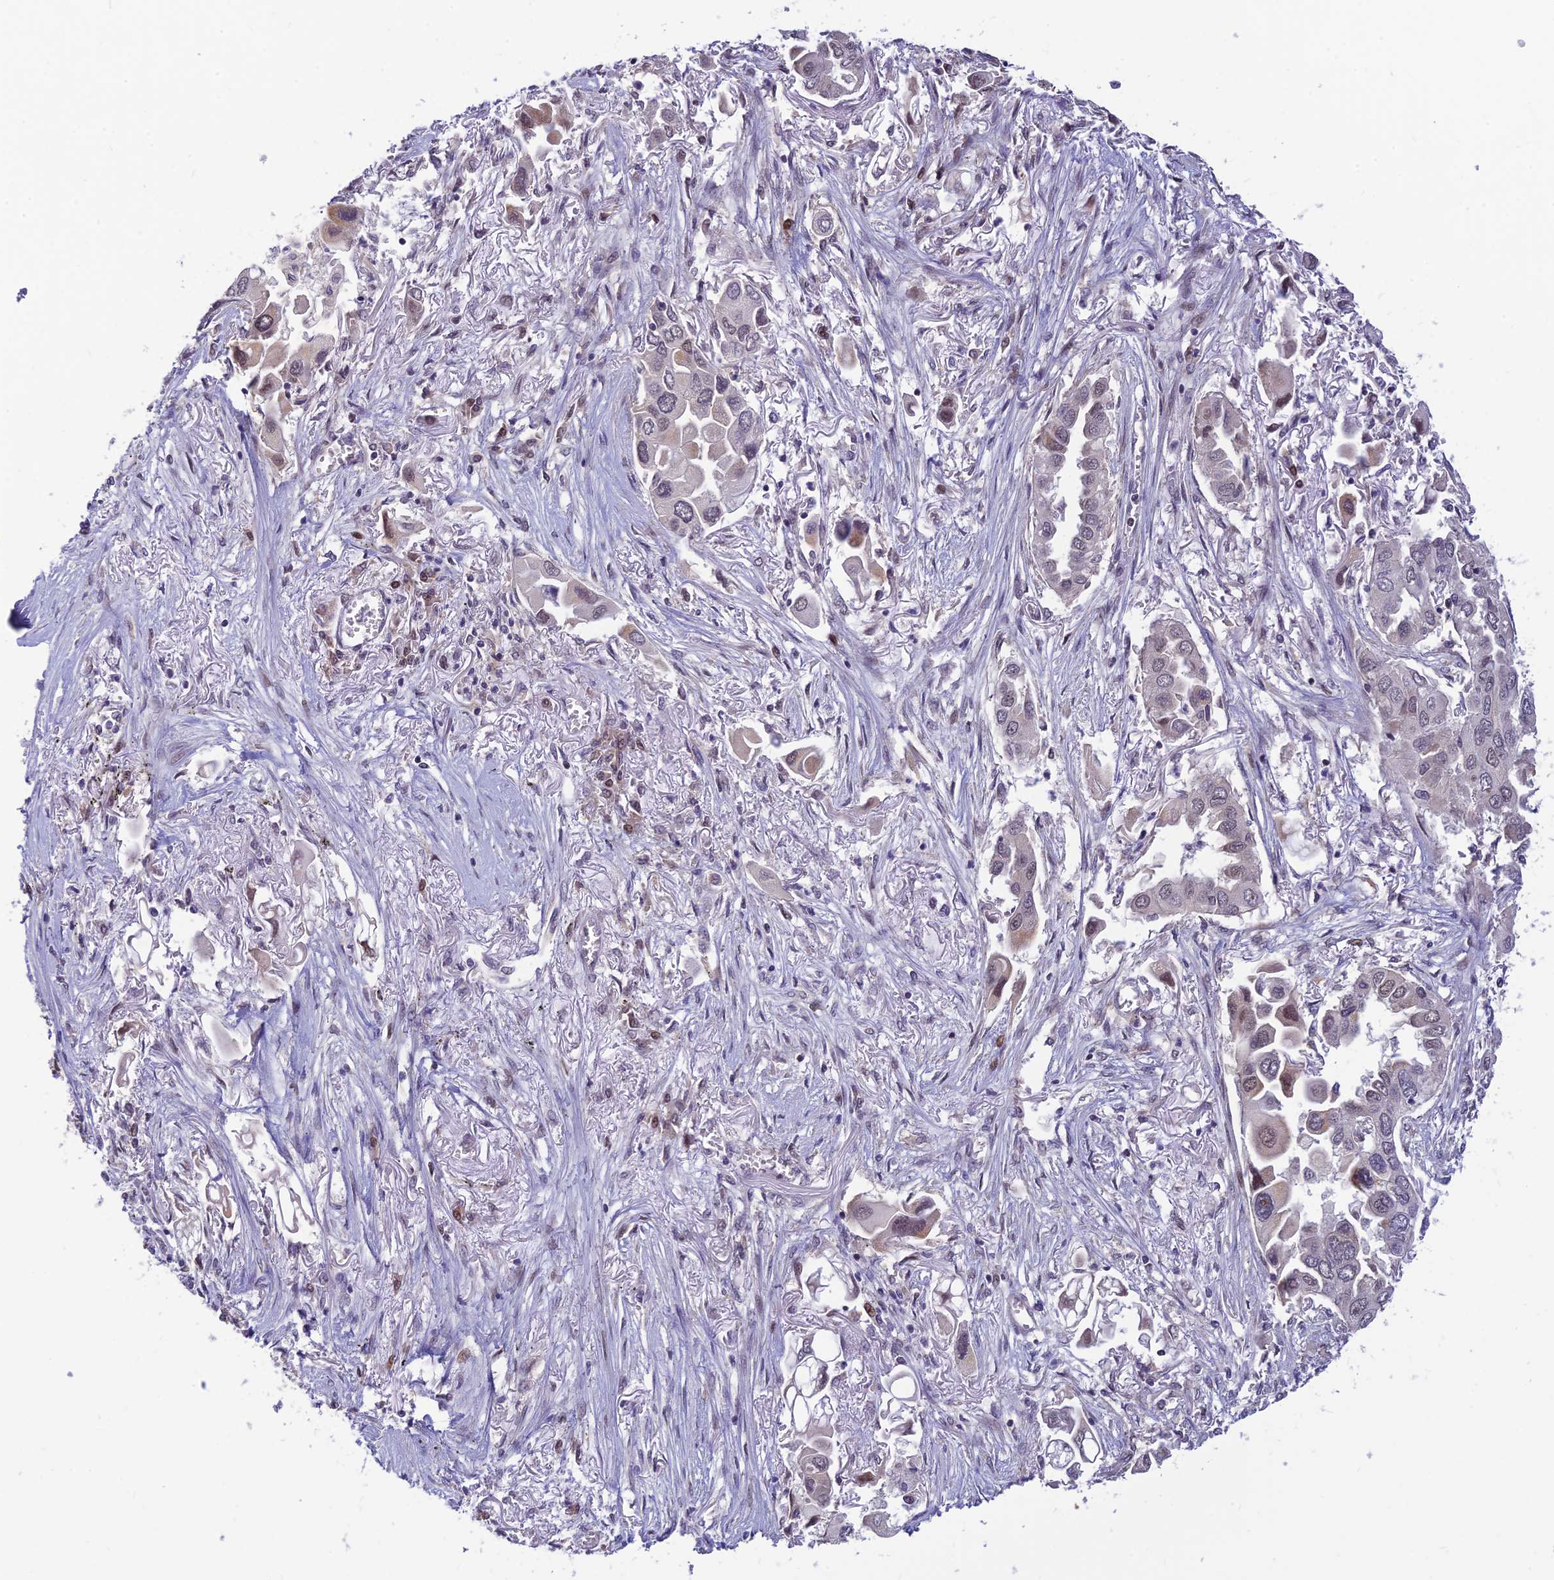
{"staining": {"intensity": "moderate", "quantity": "<25%", "location": "nuclear"}, "tissue": "lung cancer", "cell_type": "Tumor cells", "image_type": "cancer", "snomed": [{"axis": "morphology", "description": "Adenocarcinoma, NOS"}, {"axis": "topography", "description": "Lung"}], "caption": "The immunohistochemical stain labels moderate nuclear positivity in tumor cells of lung cancer tissue. (Brightfield microscopy of DAB IHC at high magnification).", "gene": "ASPDH", "patient": {"sex": "female", "age": 76}}